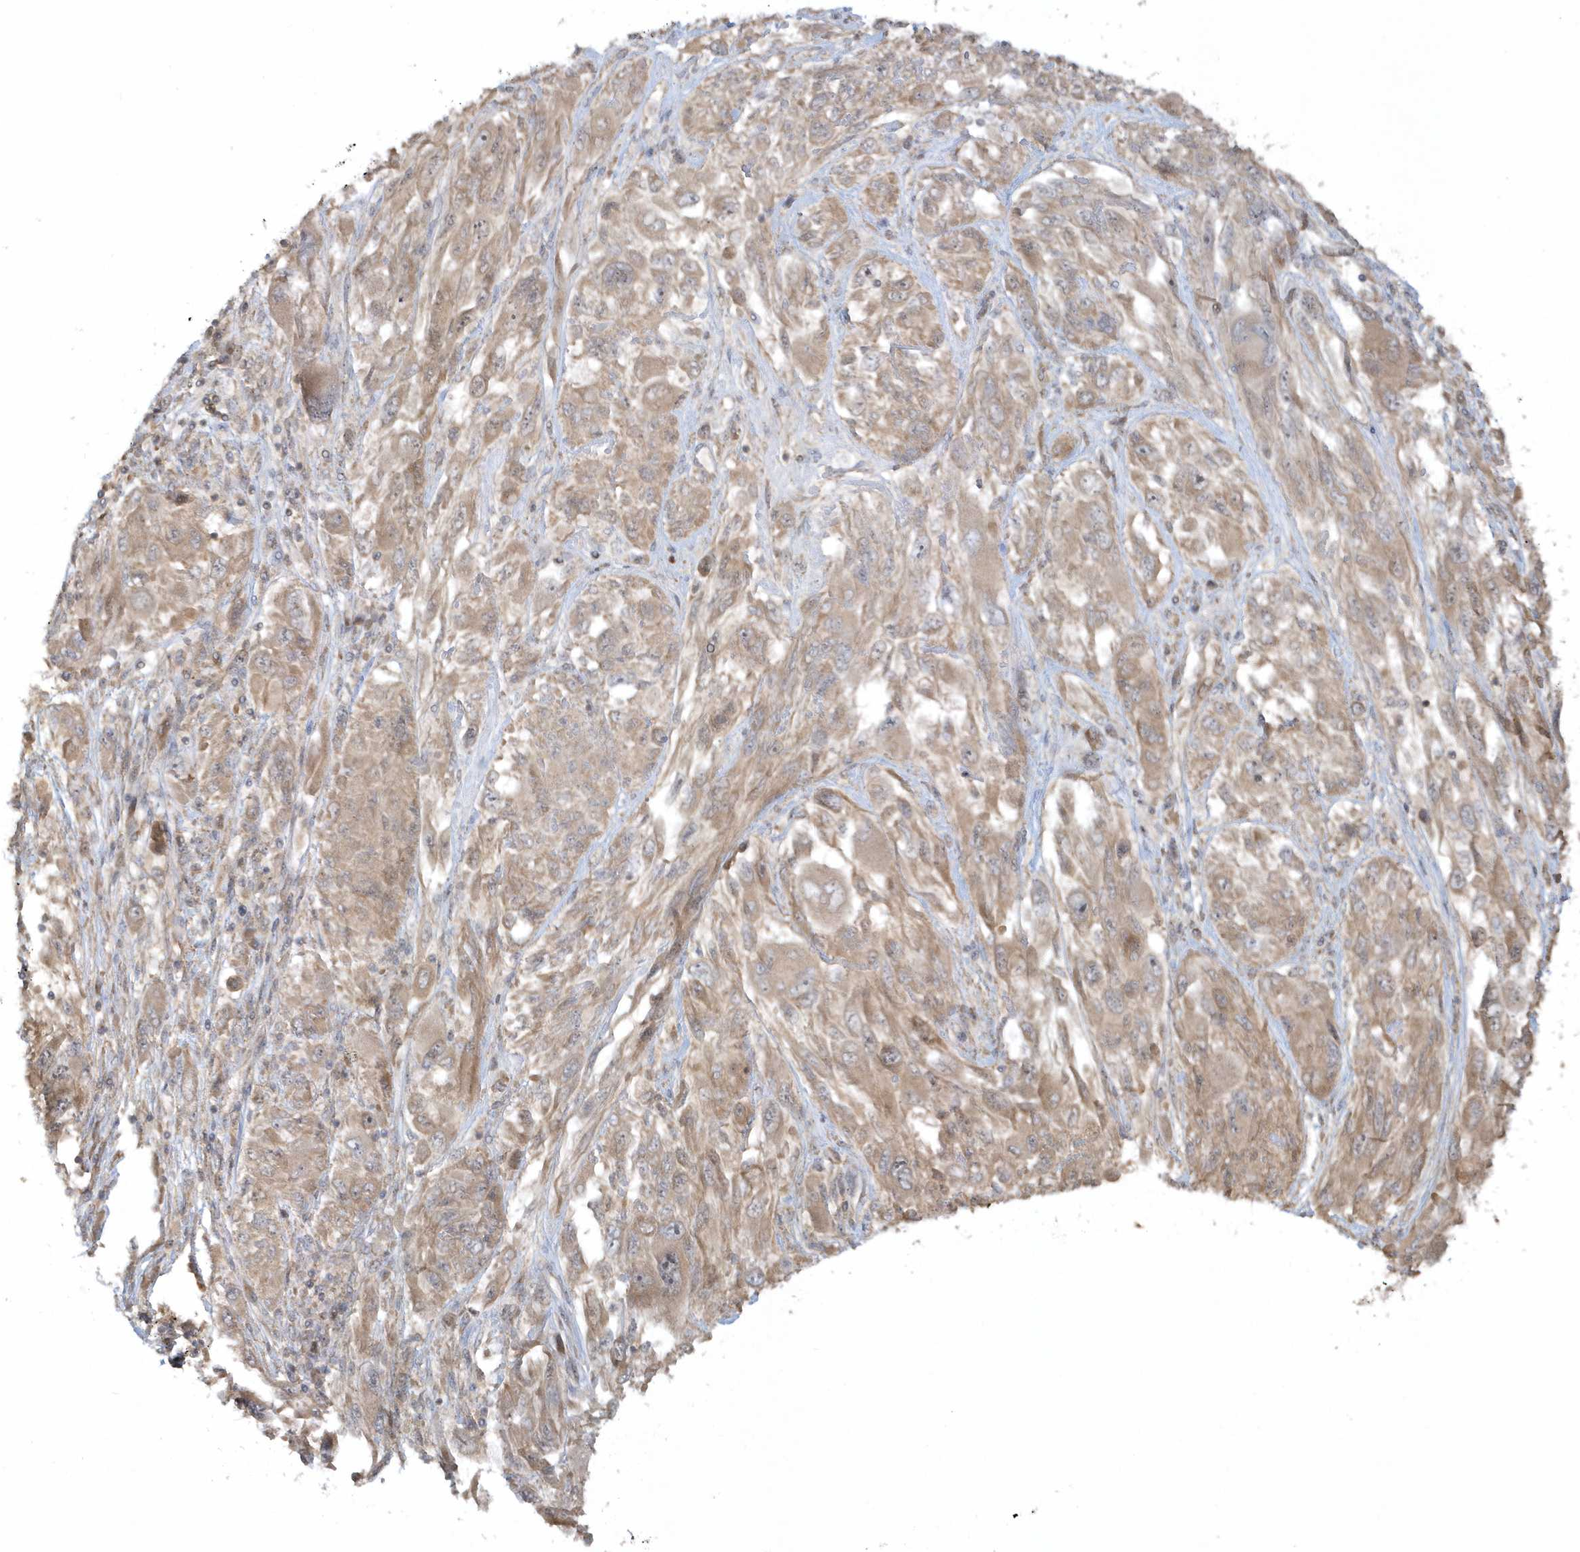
{"staining": {"intensity": "weak", "quantity": ">75%", "location": "cytoplasmic/membranous"}, "tissue": "melanoma", "cell_type": "Tumor cells", "image_type": "cancer", "snomed": [{"axis": "morphology", "description": "Malignant melanoma, NOS"}, {"axis": "topography", "description": "Skin"}], "caption": "Immunohistochemistry (IHC) micrograph of neoplastic tissue: human melanoma stained using immunohistochemistry (IHC) demonstrates low levels of weak protein expression localized specifically in the cytoplasmic/membranous of tumor cells, appearing as a cytoplasmic/membranous brown color.", "gene": "THG1L", "patient": {"sex": "female", "age": 91}}